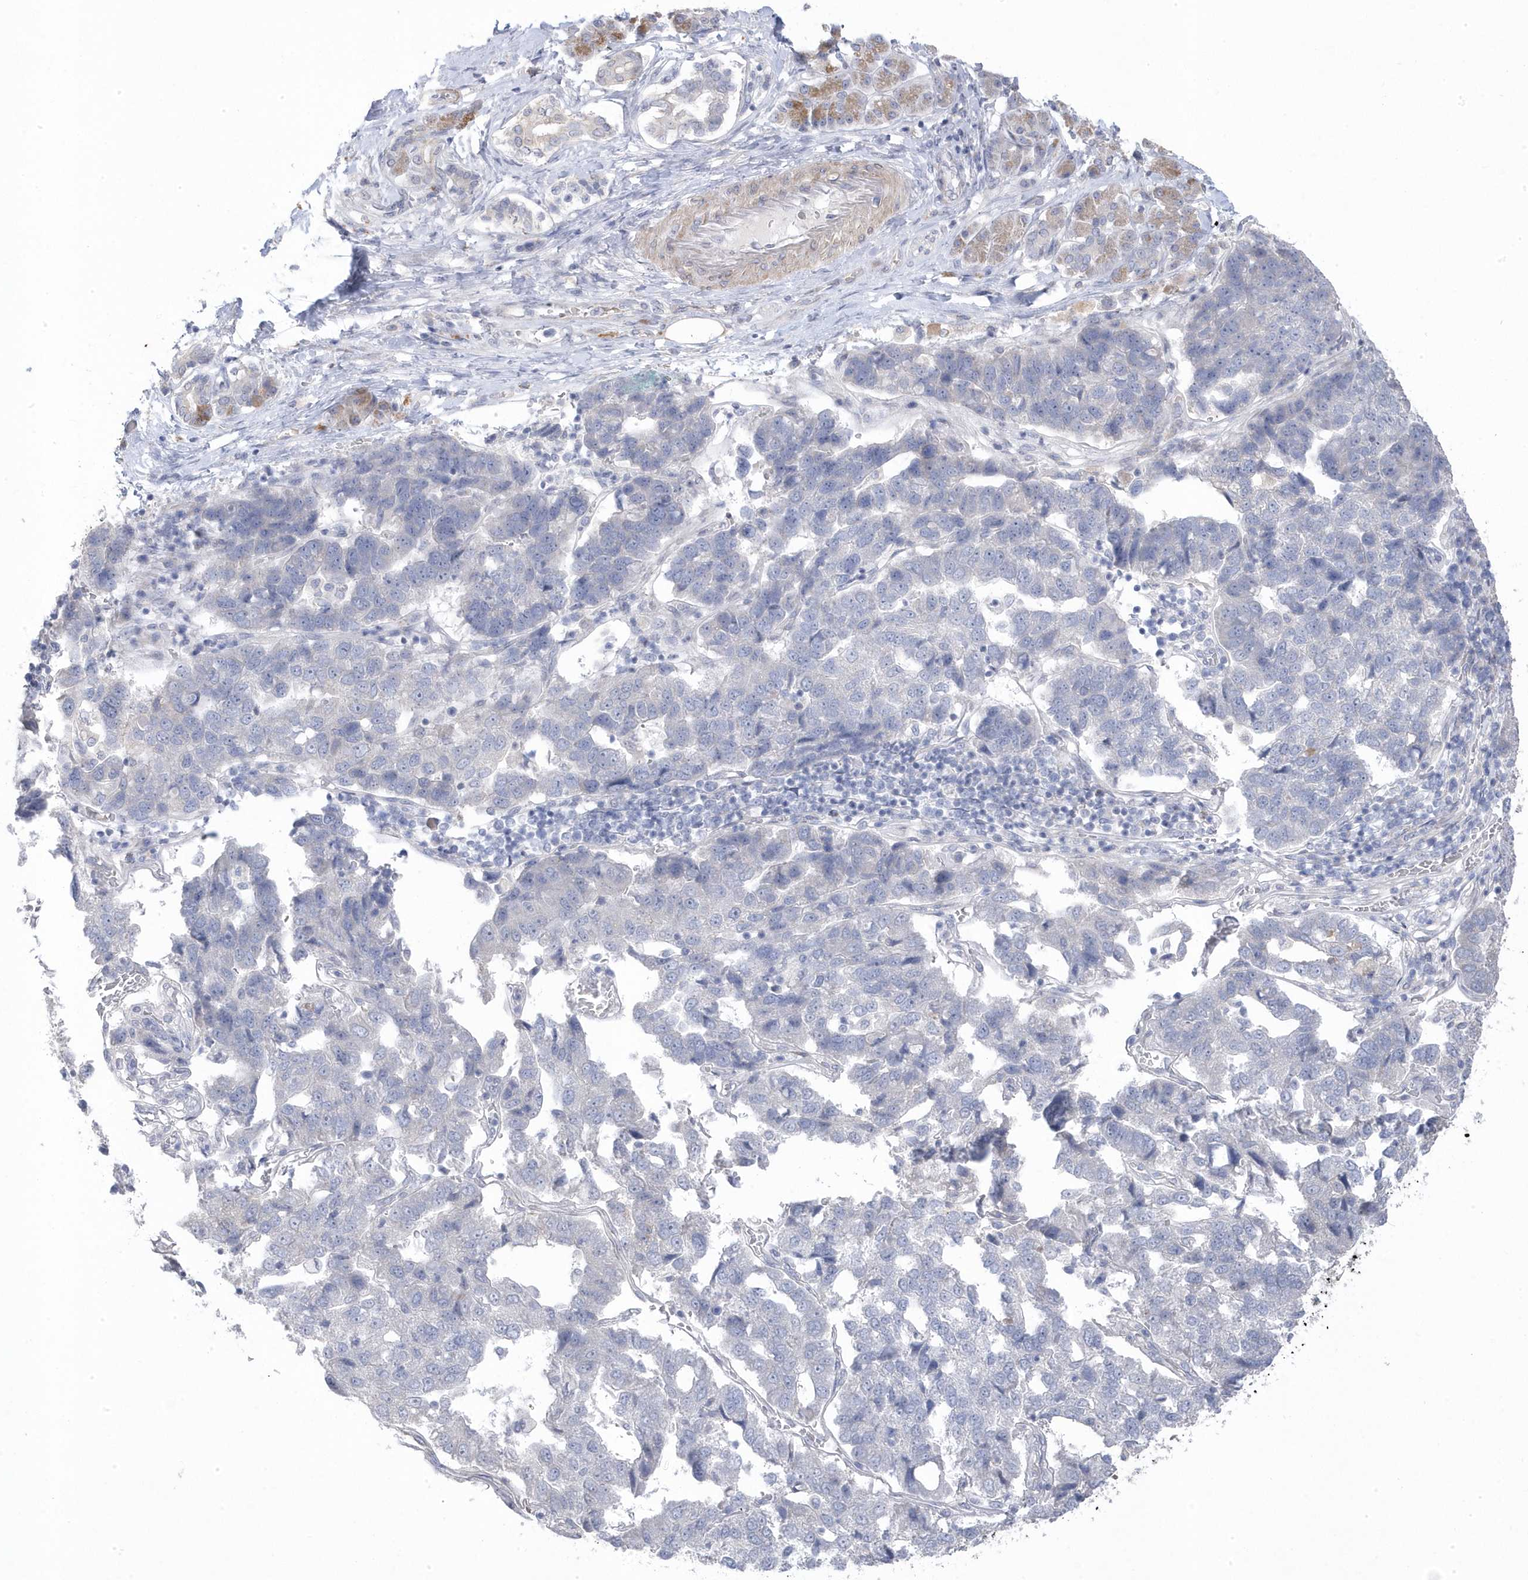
{"staining": {"intensity": "negative", "quantity": "none", "location": "none"}, "tissue": "pancreatic cancer", "cell_type": "Tumor cells", "image_type": "cancer", "snomed": [{"axis": "morphology", "description": "Adenocarcinoma, NOS"}, {"axis": "topography", "description": "Pancreas"}], "caption": "Immunohistochemical staining of adenocarcinoma (pancreatic) displays no significant expression in tumor cells.", "gene": "GTPBP6", "patient": {"sex": "female", "age": 61}}